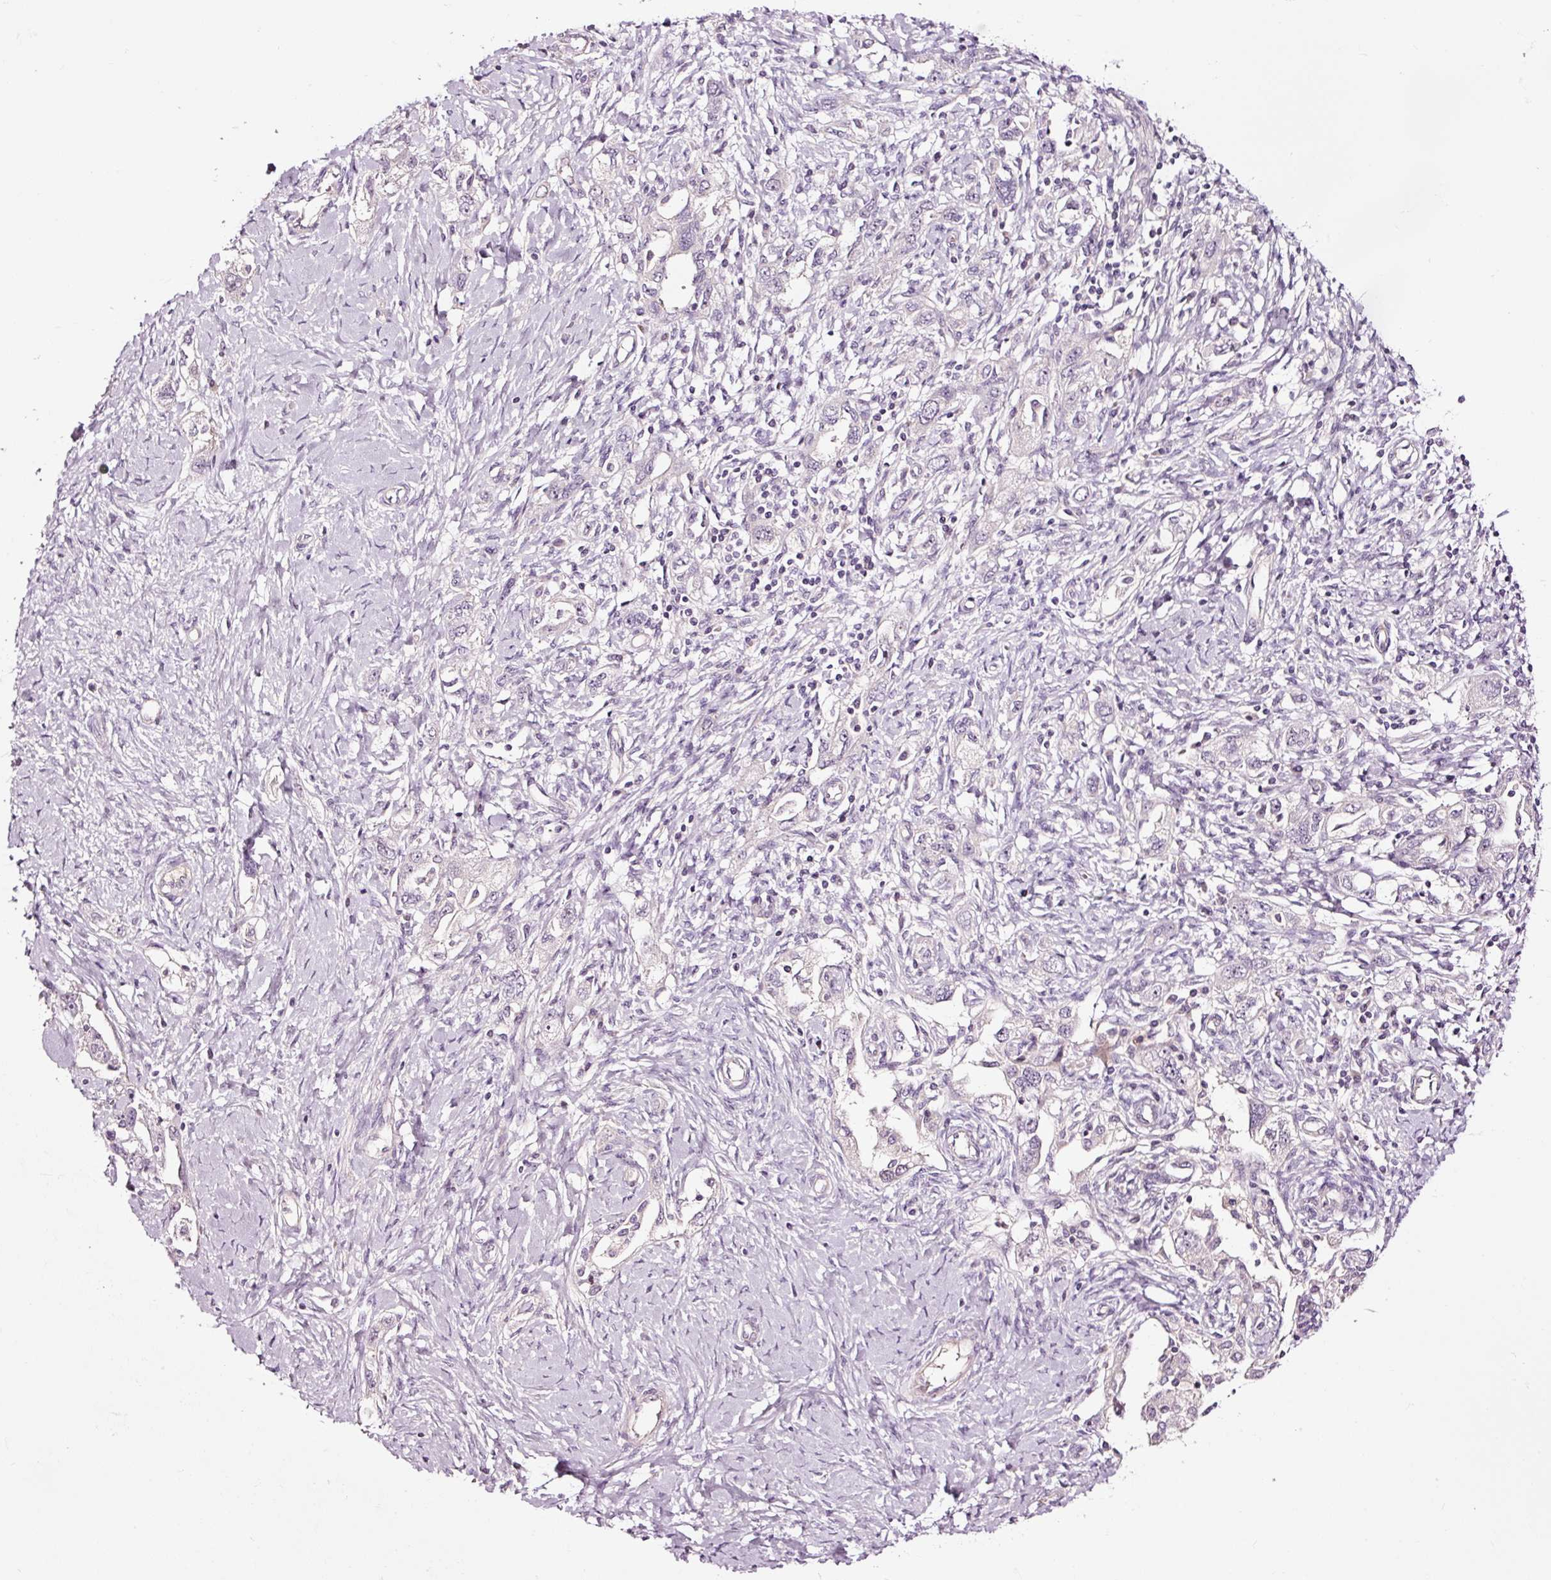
{"staining": {"intensity": "negative", "quantity": "none", "location": "none"}, "tissue": "ovarian cancer", "cell_type": "Tumor cells", "image_type": "cancer", "snomed": [{"axis": "morphology", "description": "Carcinoma, NOS"}, {"axis": "morphology", "description": "Cystadenocarcinoma, serous, NOS"}, {"axis": "topography", "description": "Ovary"}], "caption": "Serous cystadenocarcinoma (ovarian) was stained to show a protein in brown. There is no significant staining in tumor cells.", "gene": "UTP14A", "patient": {"sex": "female", "age": 69}}